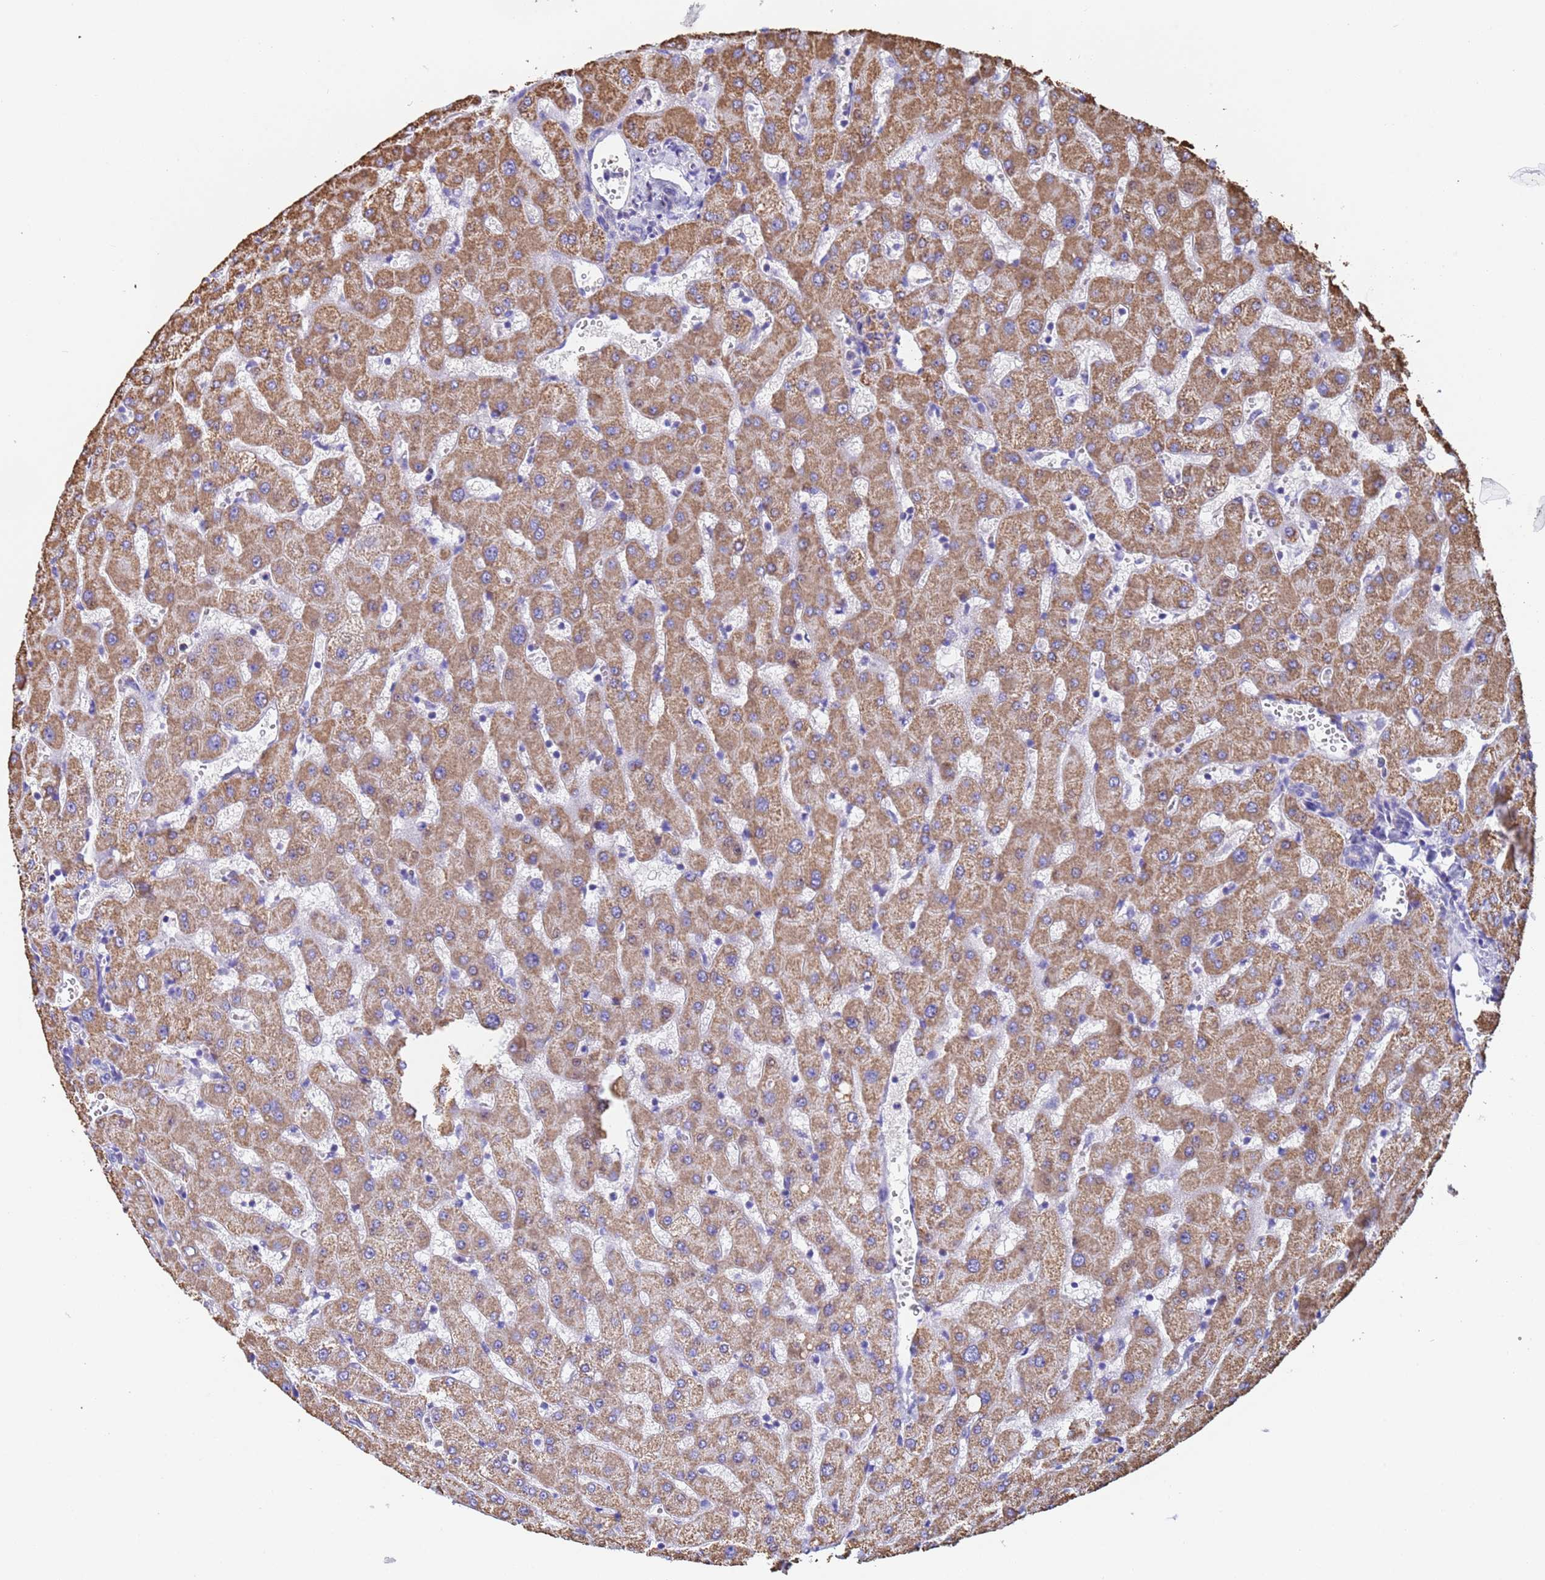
{"staining": {"intensity": "negative", "quantity": "none", "location": "none"}, "tissue": "liver", "cell_type": "Cholangiocytes", "image_type": "normal", "snomed": [{"axis": "morphology", "description": "Normal tissue, NOS"}, {"axis": "topography", "description": "Liver"}], "caption": "DAB (3,3'-diaminobenzidine) immunohistochemical staining of normal liver displays no significant expression in cholangiocytes.", "gene": "FAM25A", "patient": {"sex": "female", "age": 63}}